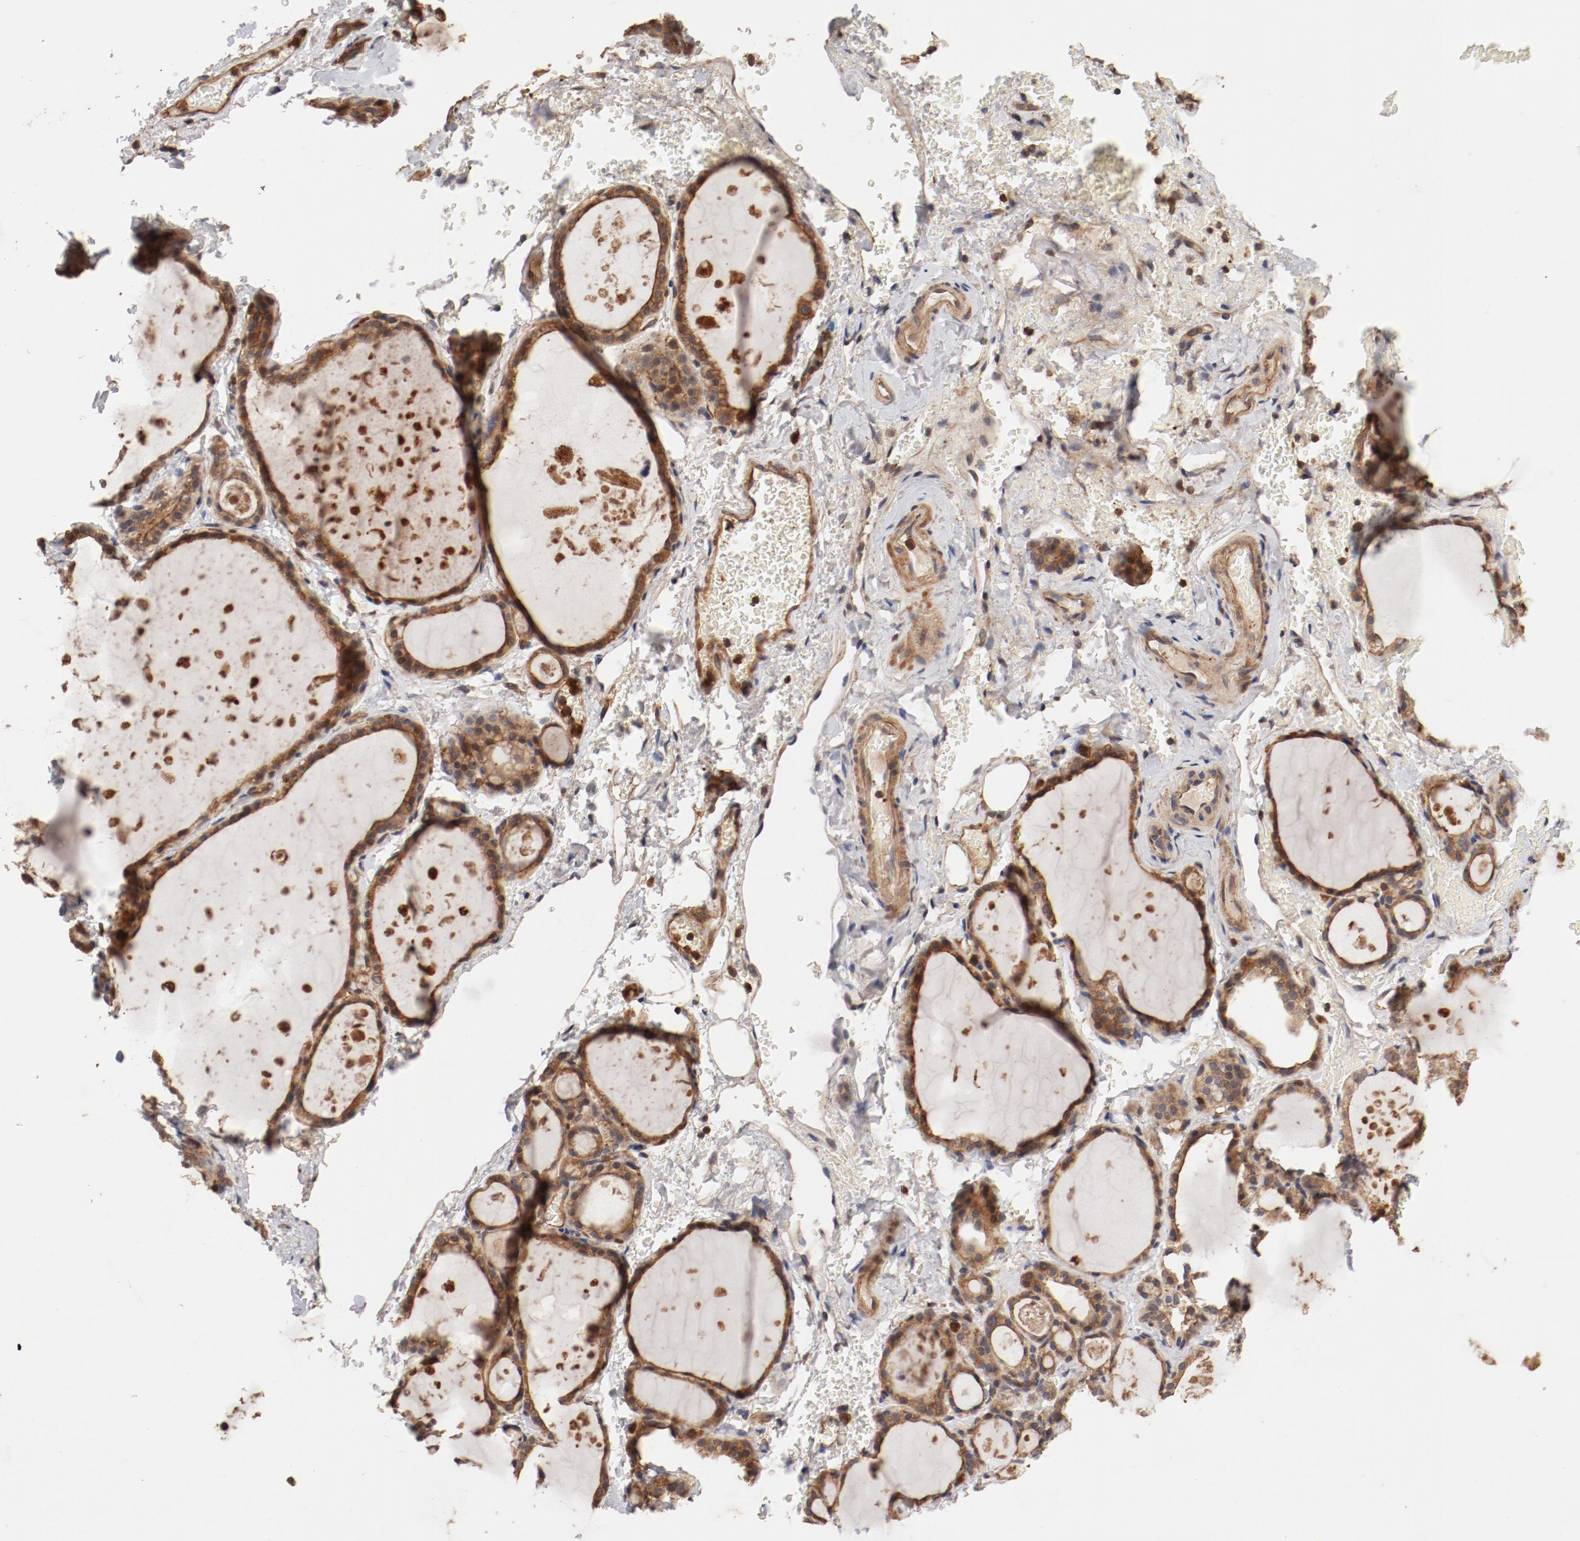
{"staining": {"intensity": "moderate", "quantity": ">75%", "location": "cytoplasmic/membranous"}, "tissue": "thyroid gland", "cell_type": "Glandular cells", "image_type": "normal", "snomed": [{"axis": "morphology", "description": "Normal tissue, NOS"}, {"axis": "topography", "description": "Thyroid gland"}], "caption": "About >75% of glandular cells in benign thyroid gland exhibit moderate cytoplasmic/membranous protein staining as visualized by brown immunohistochemical staining.", "gene": "GUF1", "patient": {"sex": "male", "age": 61}}